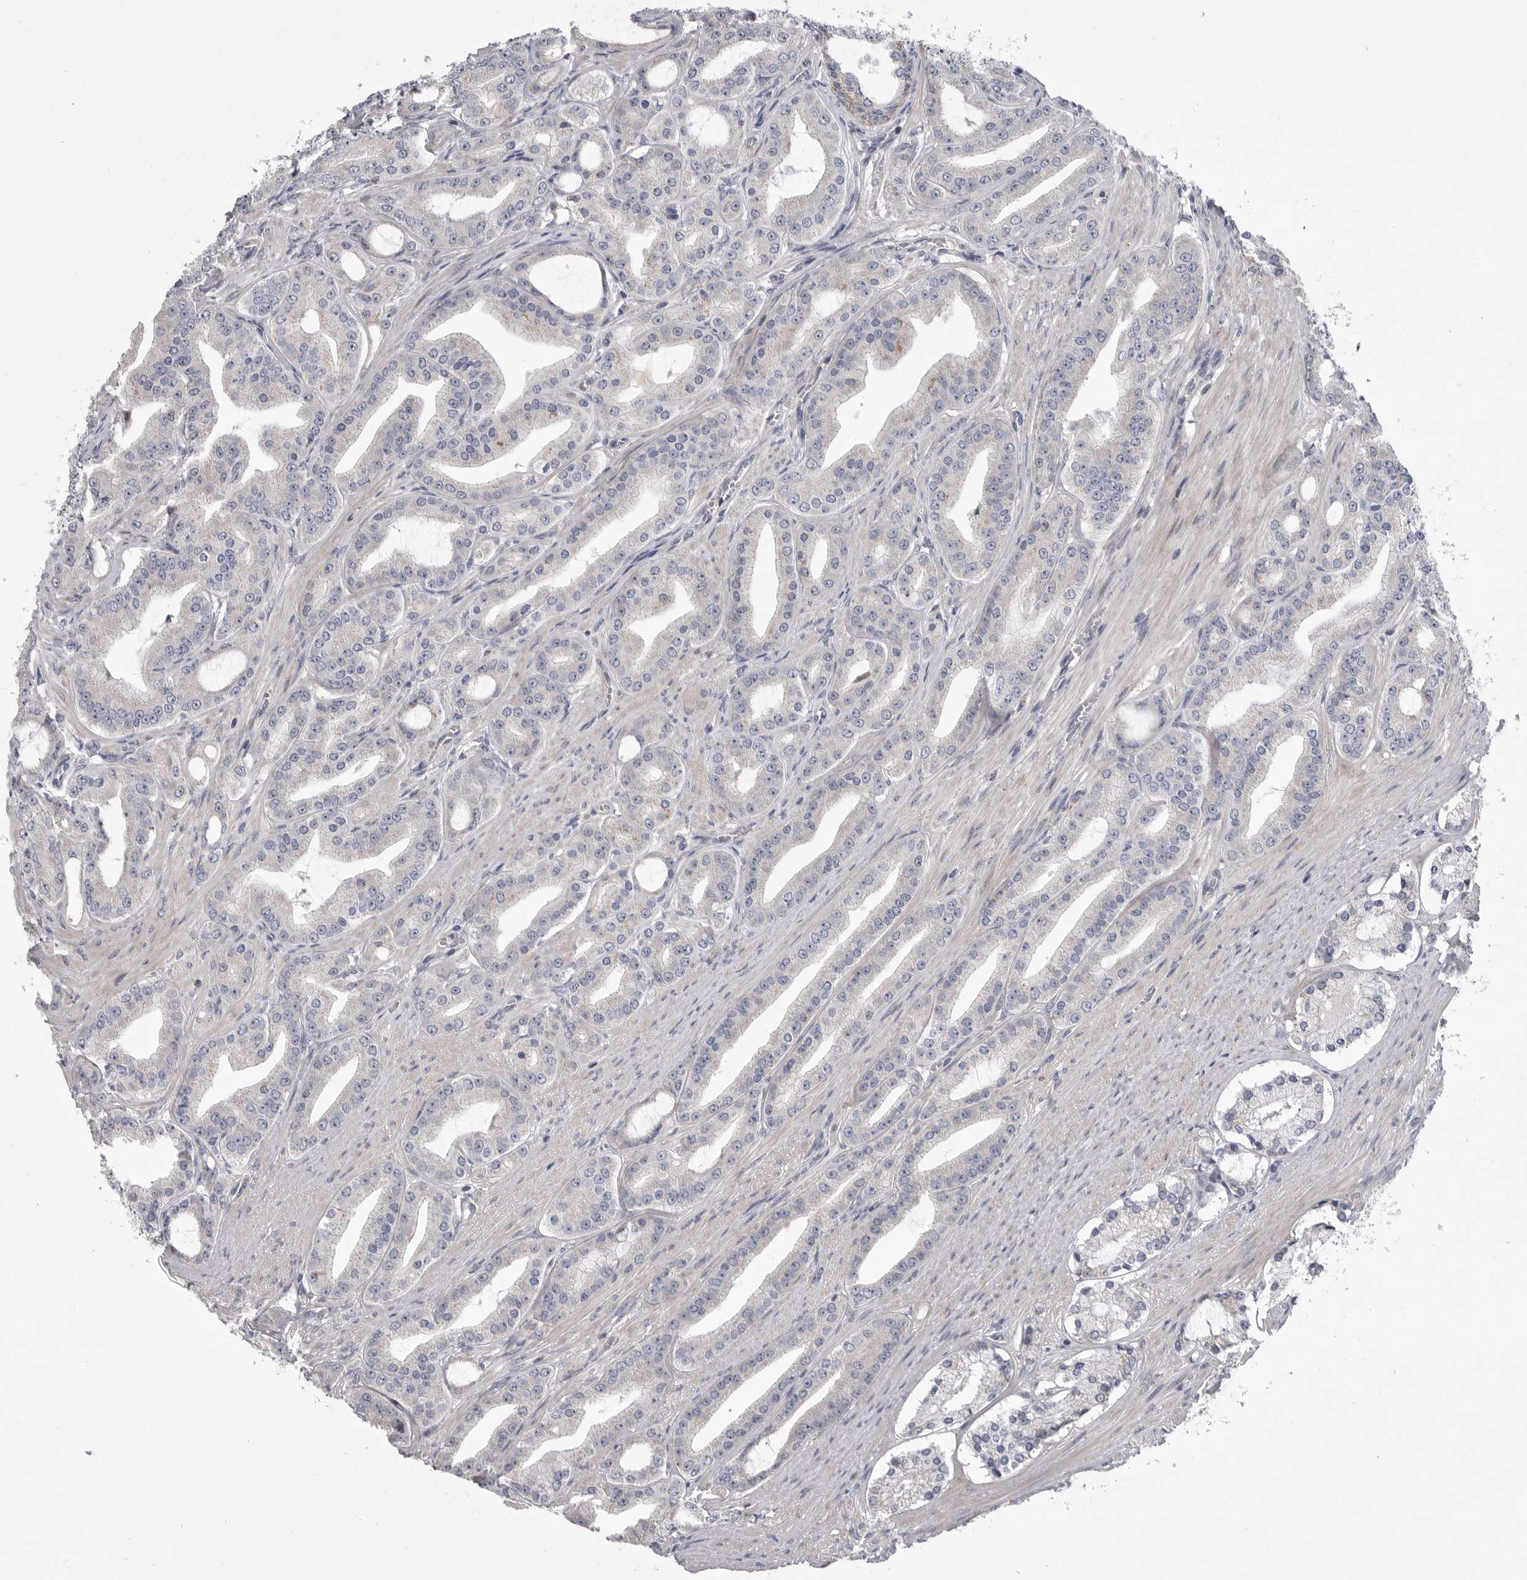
{"staining": {"intensity": "negative", "quantity": "none", "location": "none"}, "tissue": "prostate cancer", "cell_type": "Tumor cells", "image_type": "cancer", "snomed": [{"axis": "morphology", "description": "Adenocarcinoma, High grade"}, {"axis": "topography", "description": "Prostate"}], "caption": "IHC micrograph of neoplastic tissue: human prostate cancer (adenocarcinoma (high-grade)) stained with DAB shows no significant protein staining in tumor cells.", "gene": "CRP", "patient": {"sex": "male", "age": 60}}